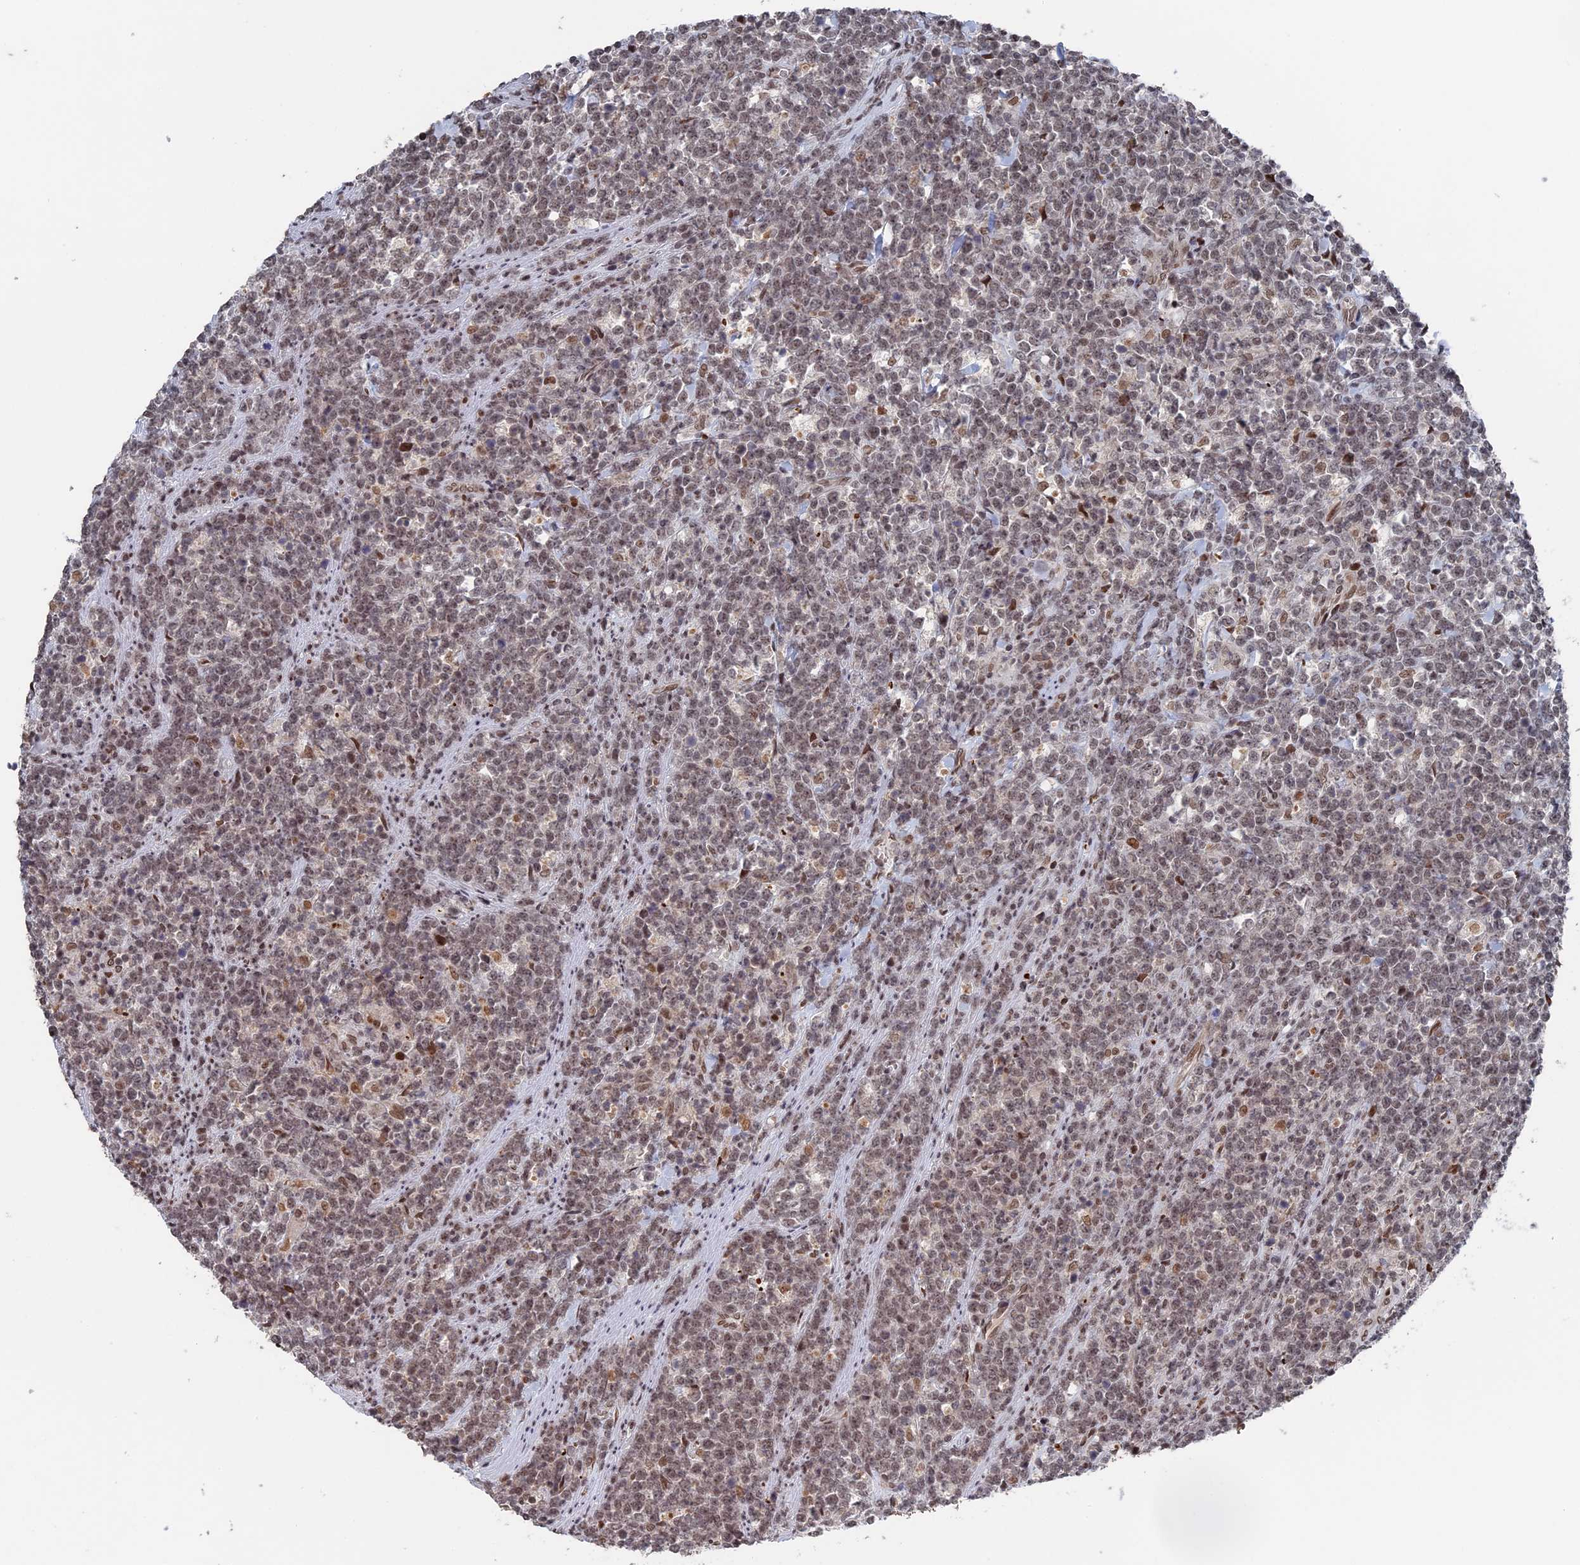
{"staining": {"intensity": "weak", "quantity": ">75%", "location": "nuclear"}, "tissue": "lymphoma", "cell_type": "Tumor cells", "image_type": "cancer", "snomed": [{"axis": "morphology", "description": "Malignant lymphoma, non-Hodgkin's type, High grade"}, {"axis": "topography", "description": "Small intestine"}], "caption": "Lymphoma was stained to show a protein in brown. There is low levels of weak nuclear expression in about >75% of tumor cells.", "gene": "NR2C2AP", "patient": {"sex": "male", "age": 8}}